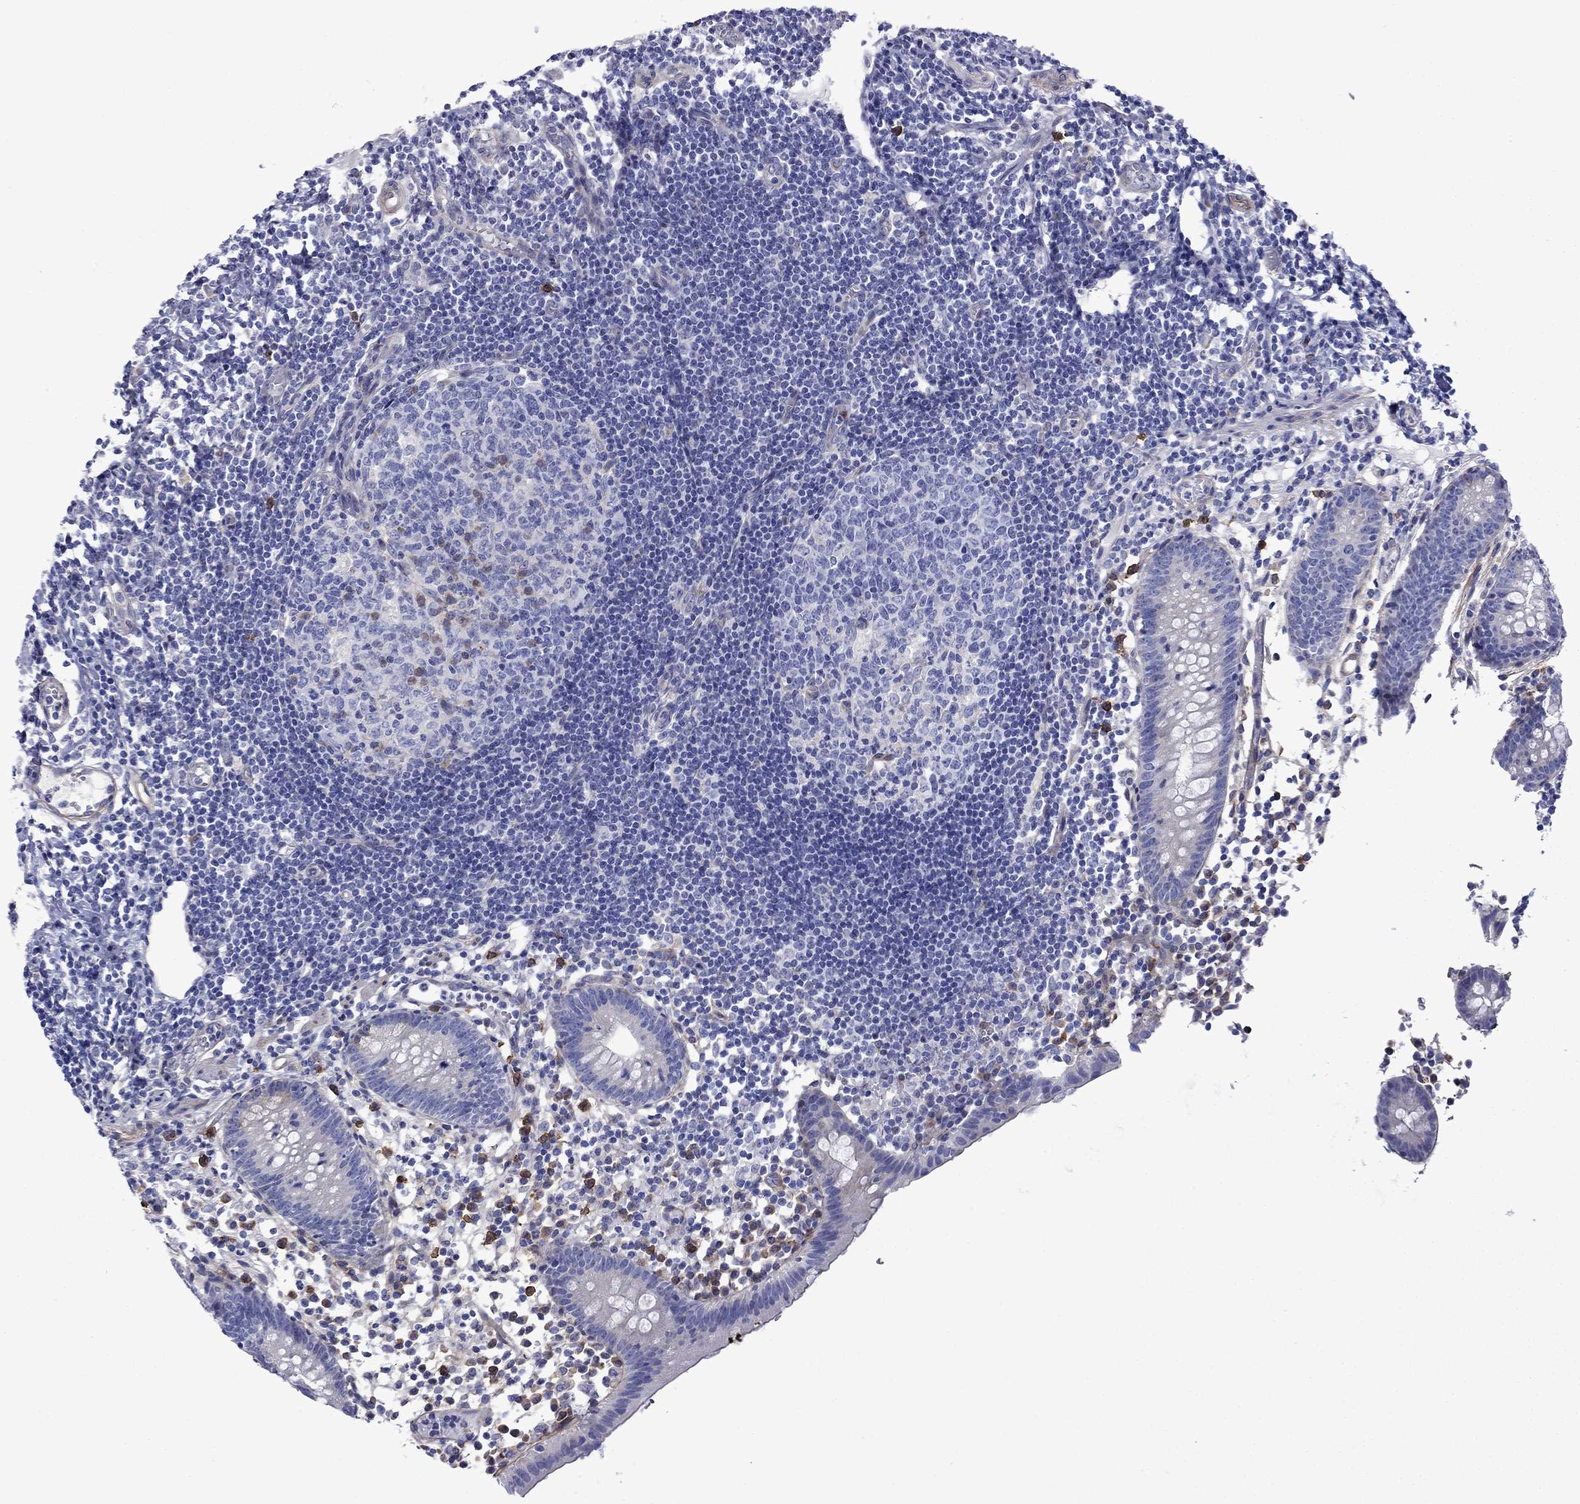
{"staining": {"intensity": "negative", "quantity": "none", "location": "none"}, "tissue": "appendix", "cell_type": "Glandular cells", "image_type": "normal", "snomed": [{"axis": "morphology", "description": "Normal tissue, NOS"}, {"axis": "topography", "description": "Appendix"}], "caption": "Immunohistochemistry (IHC) micrograph of benign appendix stained for a protein (brown), which displays no expression in glandular cells. Nuclei are stained in blue.", "gene": "HSPG2", "patient": {"sex": "female", "age": 40}}